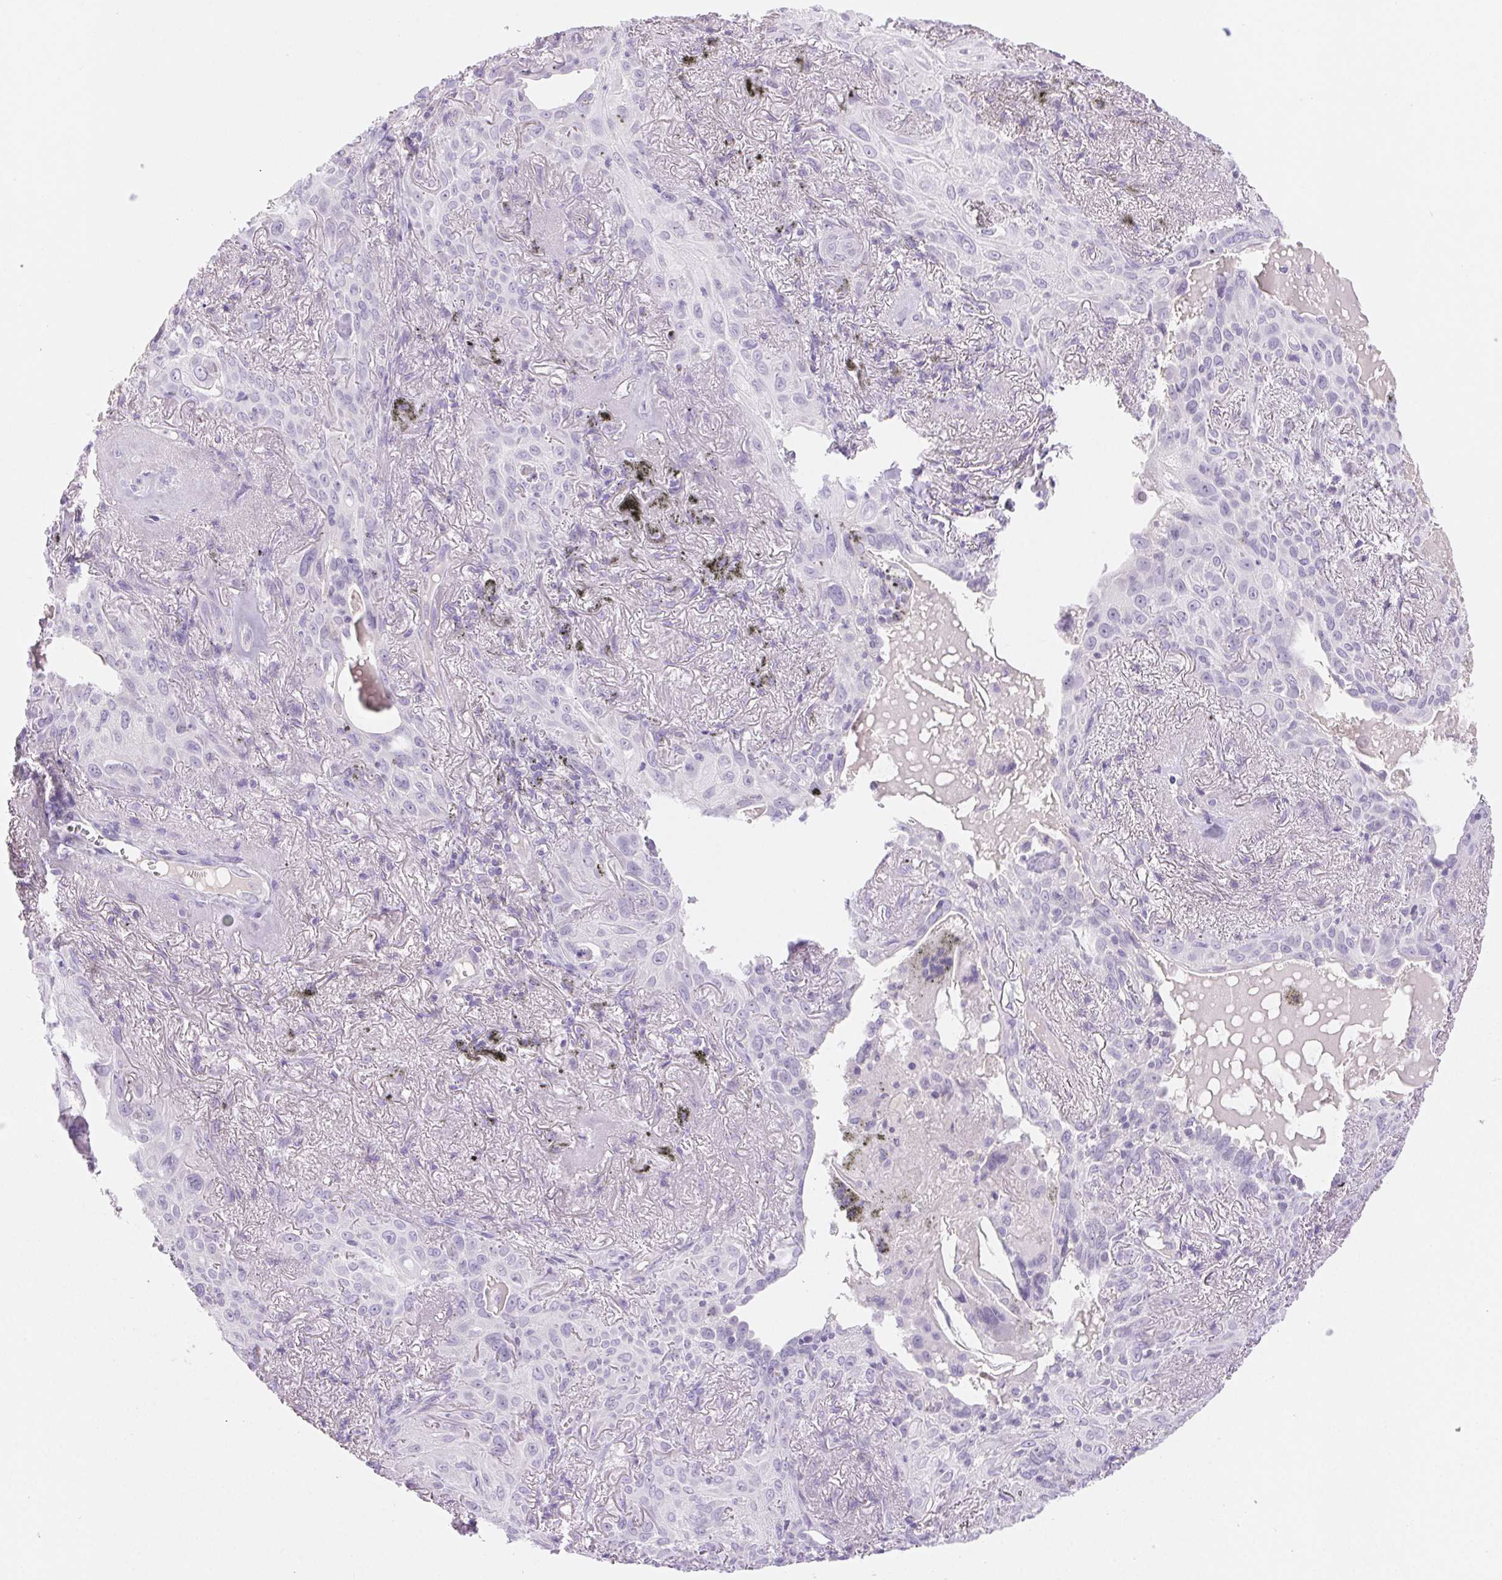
{"staining": {"intensity": "negative", "quantity": "none", "location": "none"}, "tissue": "lung cancer", "cell_type": "Tumor cells", "image_type": "cancer", "snomed": [{"axis": "morphology", "description": "Squamous cell carcinoma, NOS"}, {"axis": "topography", "description": "Lung"}], "caption": "Tumor cells show no significant positivity in squamous cell carcinoma (lung).", "gene": "CLDN16", "patient": {"sex": "male", "age": 79}}